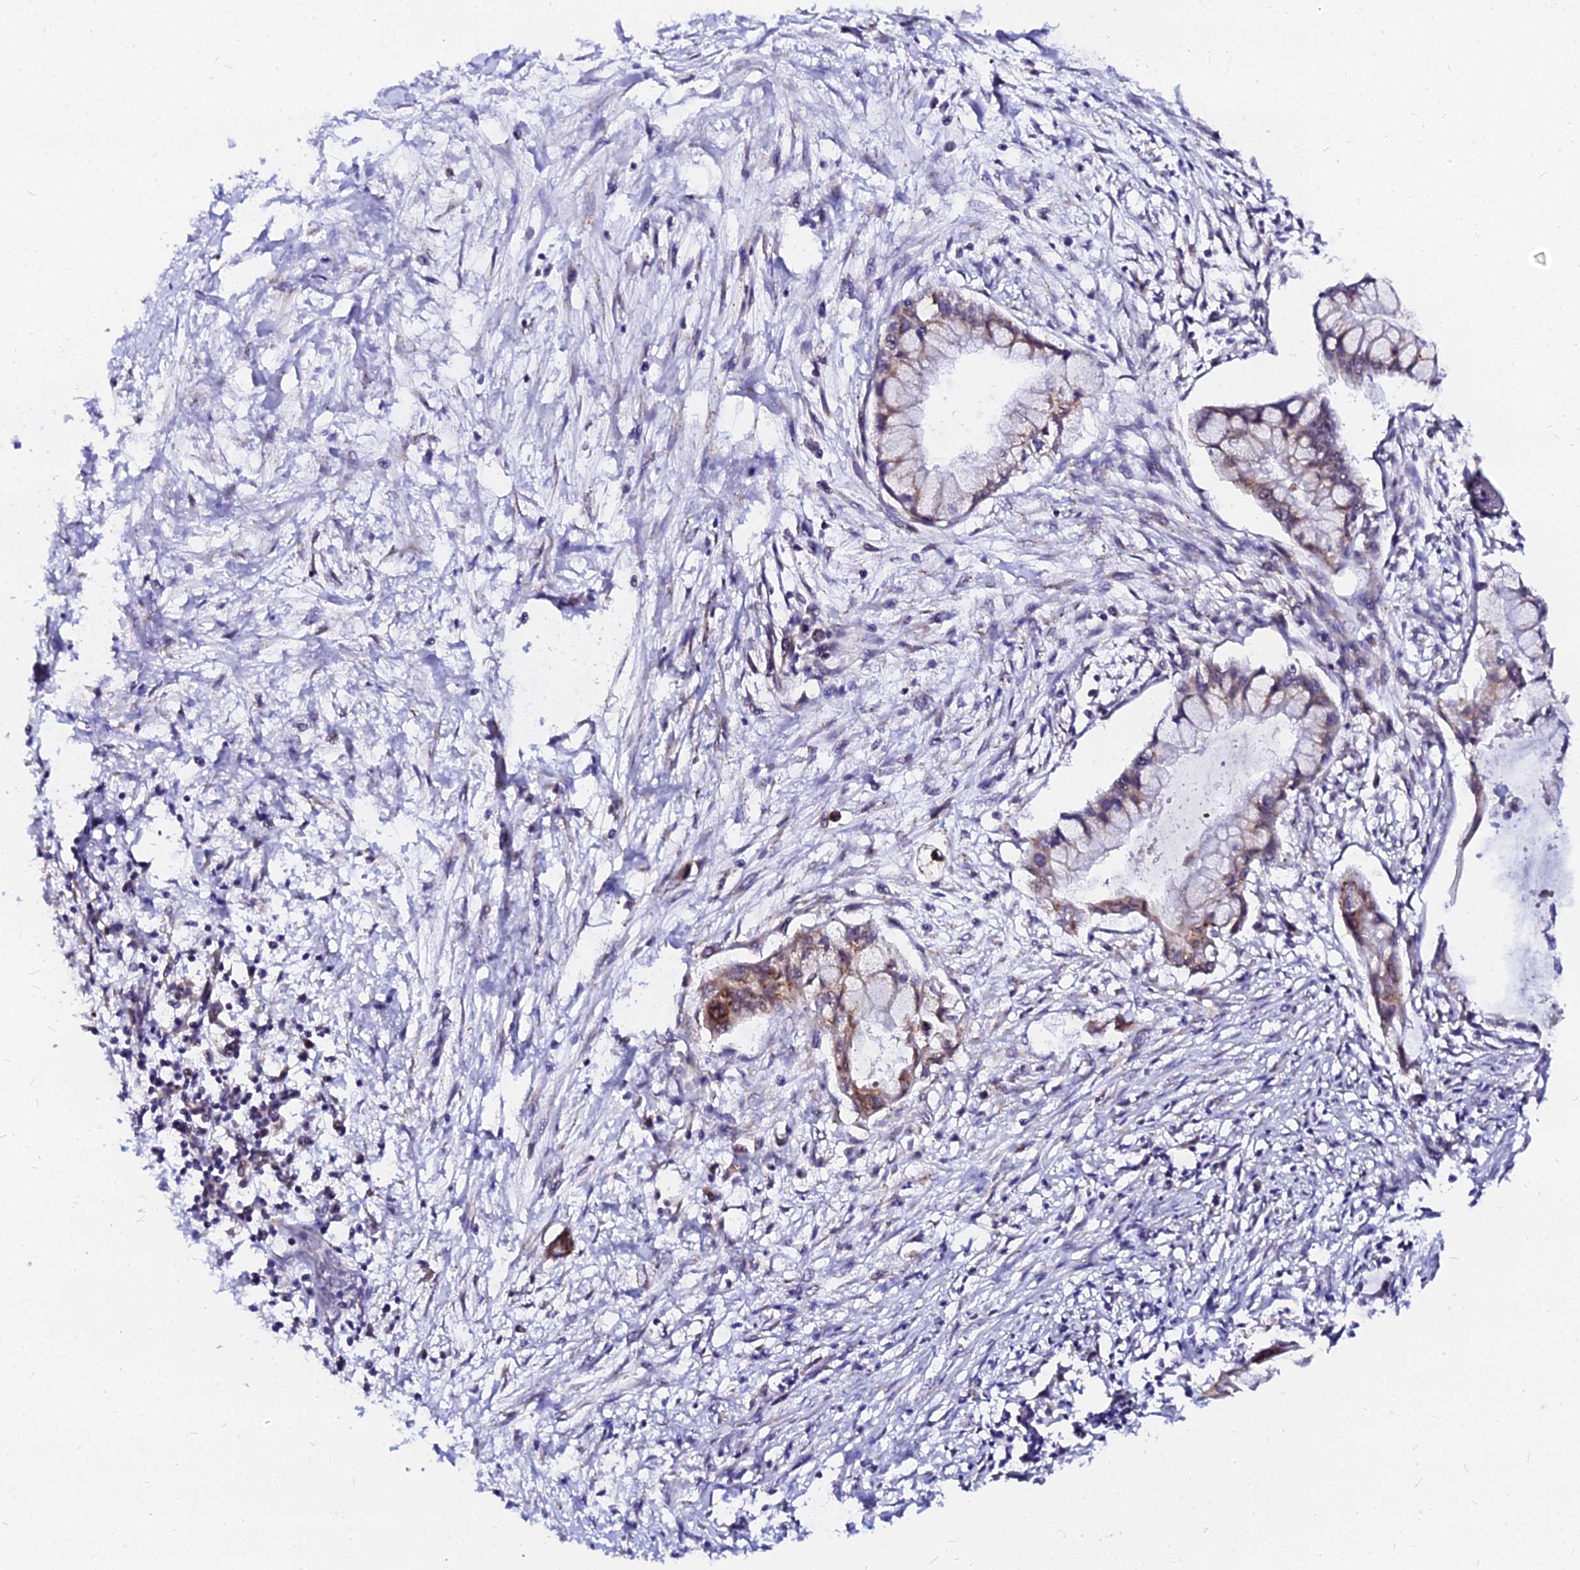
{"staining": {"intensity": "moderate", "quantity": "<25%", "location": "cytoplasmic/membranous"}, "tissue": "pancreatic cancer", "cell_type": "Tumor cells", "image_type": "cancer", "snomed": [{"axis": "morphology", "description": "Adenocarcinoma, NOS"}, {"axis": "topography", "description": "Pancreas"}], "caption": "Human pancreatic adenocarcinoma stained with a protein marker exhibits moderate staining in tumor cells.", "gene": "RNF121", "patient": {"sex": "male", "age": 48}}